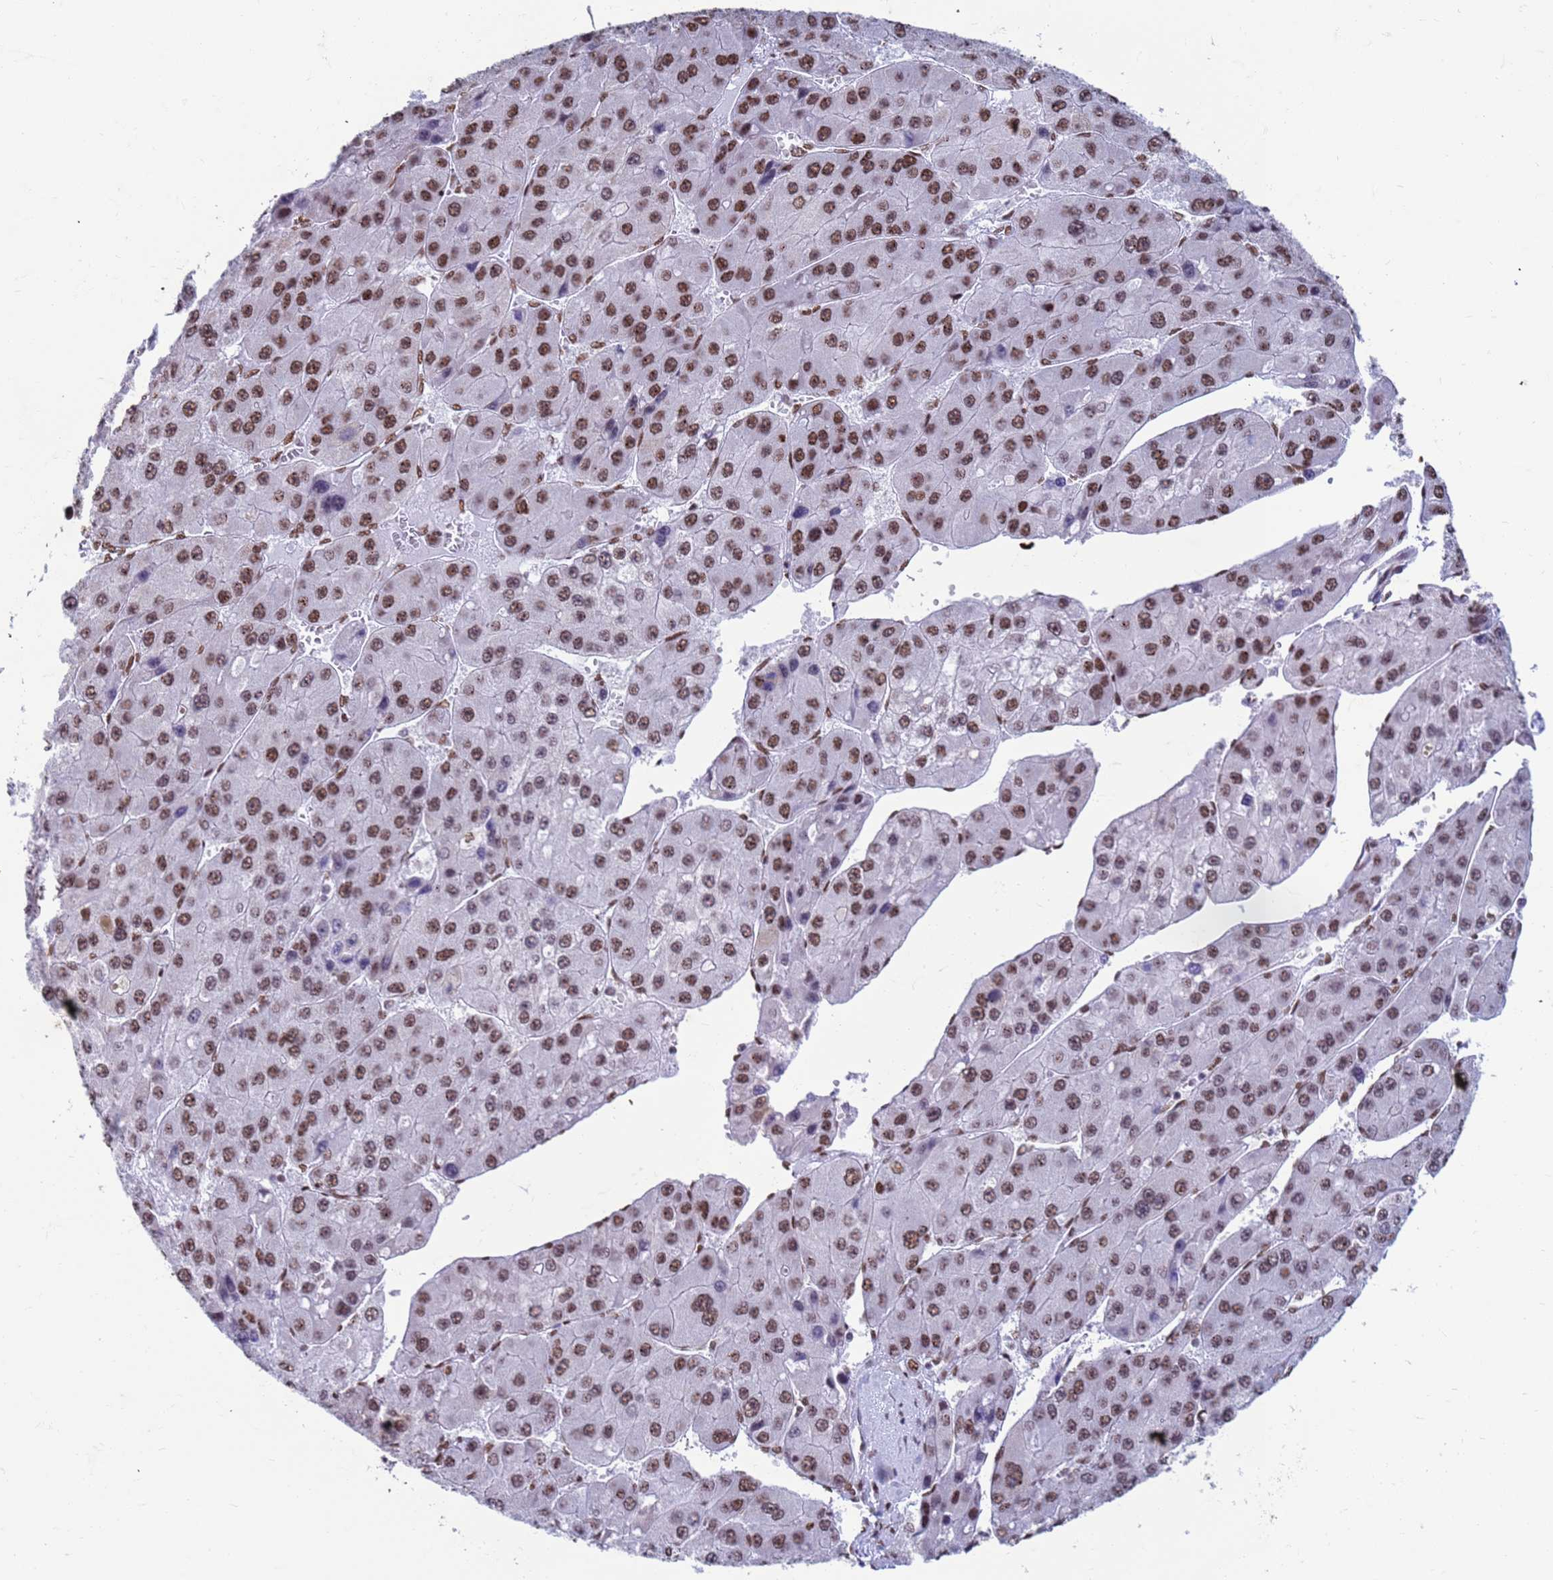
{"staining": {"intensity": "moderate", "quantity": ">75%", "location": "nuclear"}, "tissue": "liver cancer", "cell_type": "Tumor cells", "image_type": "cancer", "snomed": [{"axis": "morphology", "description": "Carcinoma, Hepatocellular, NOS"}, {"axis": "topography", "description": "Liver"}], "caption": "This micrograph shows IHC staining of human liver hepatocellular carcinoma, with medium moderate nuclear positivity in approximately >75% of tumor cells.", "gene": "FAM170B", "patient": {"sex": "female", "age": 73}}